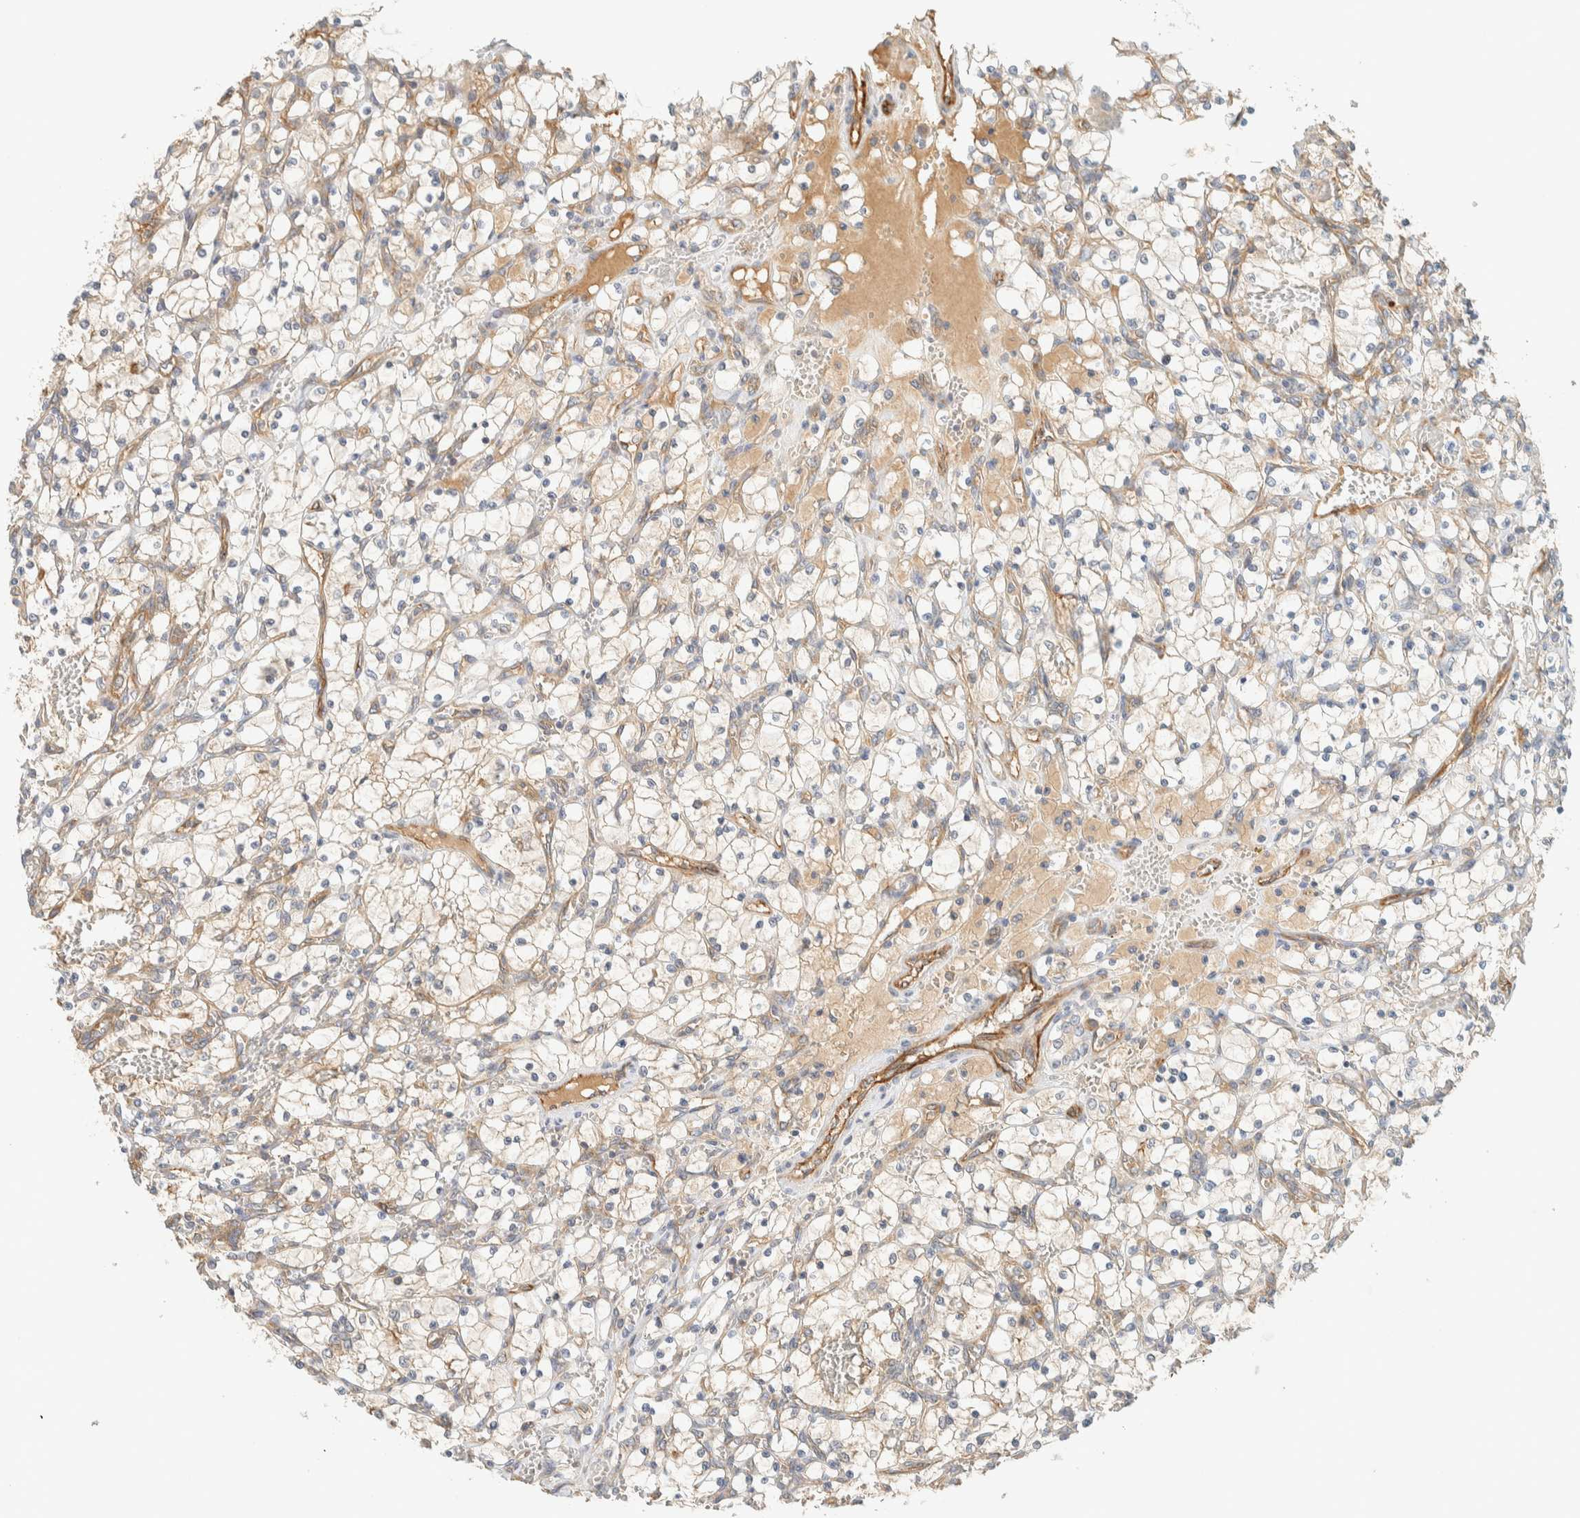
{"staining": {"intensity": "negative", "quantity": "none", "location": "none"}, "tissue": "renal cancer", "cell_type": "Tumor cells", "image_type": "cancer", "snomed": [{"axis": "morphology", "description": "Adenocarcinoma, NOS"}, {"axis": "topography", "description": "Kidney"}], "caption": "Renal cancer was stained to show a protein in brown. There is no significant staining in tumor cells.", "gene": "LIMA1", "patient": {"sex": "female", "age": 69}}